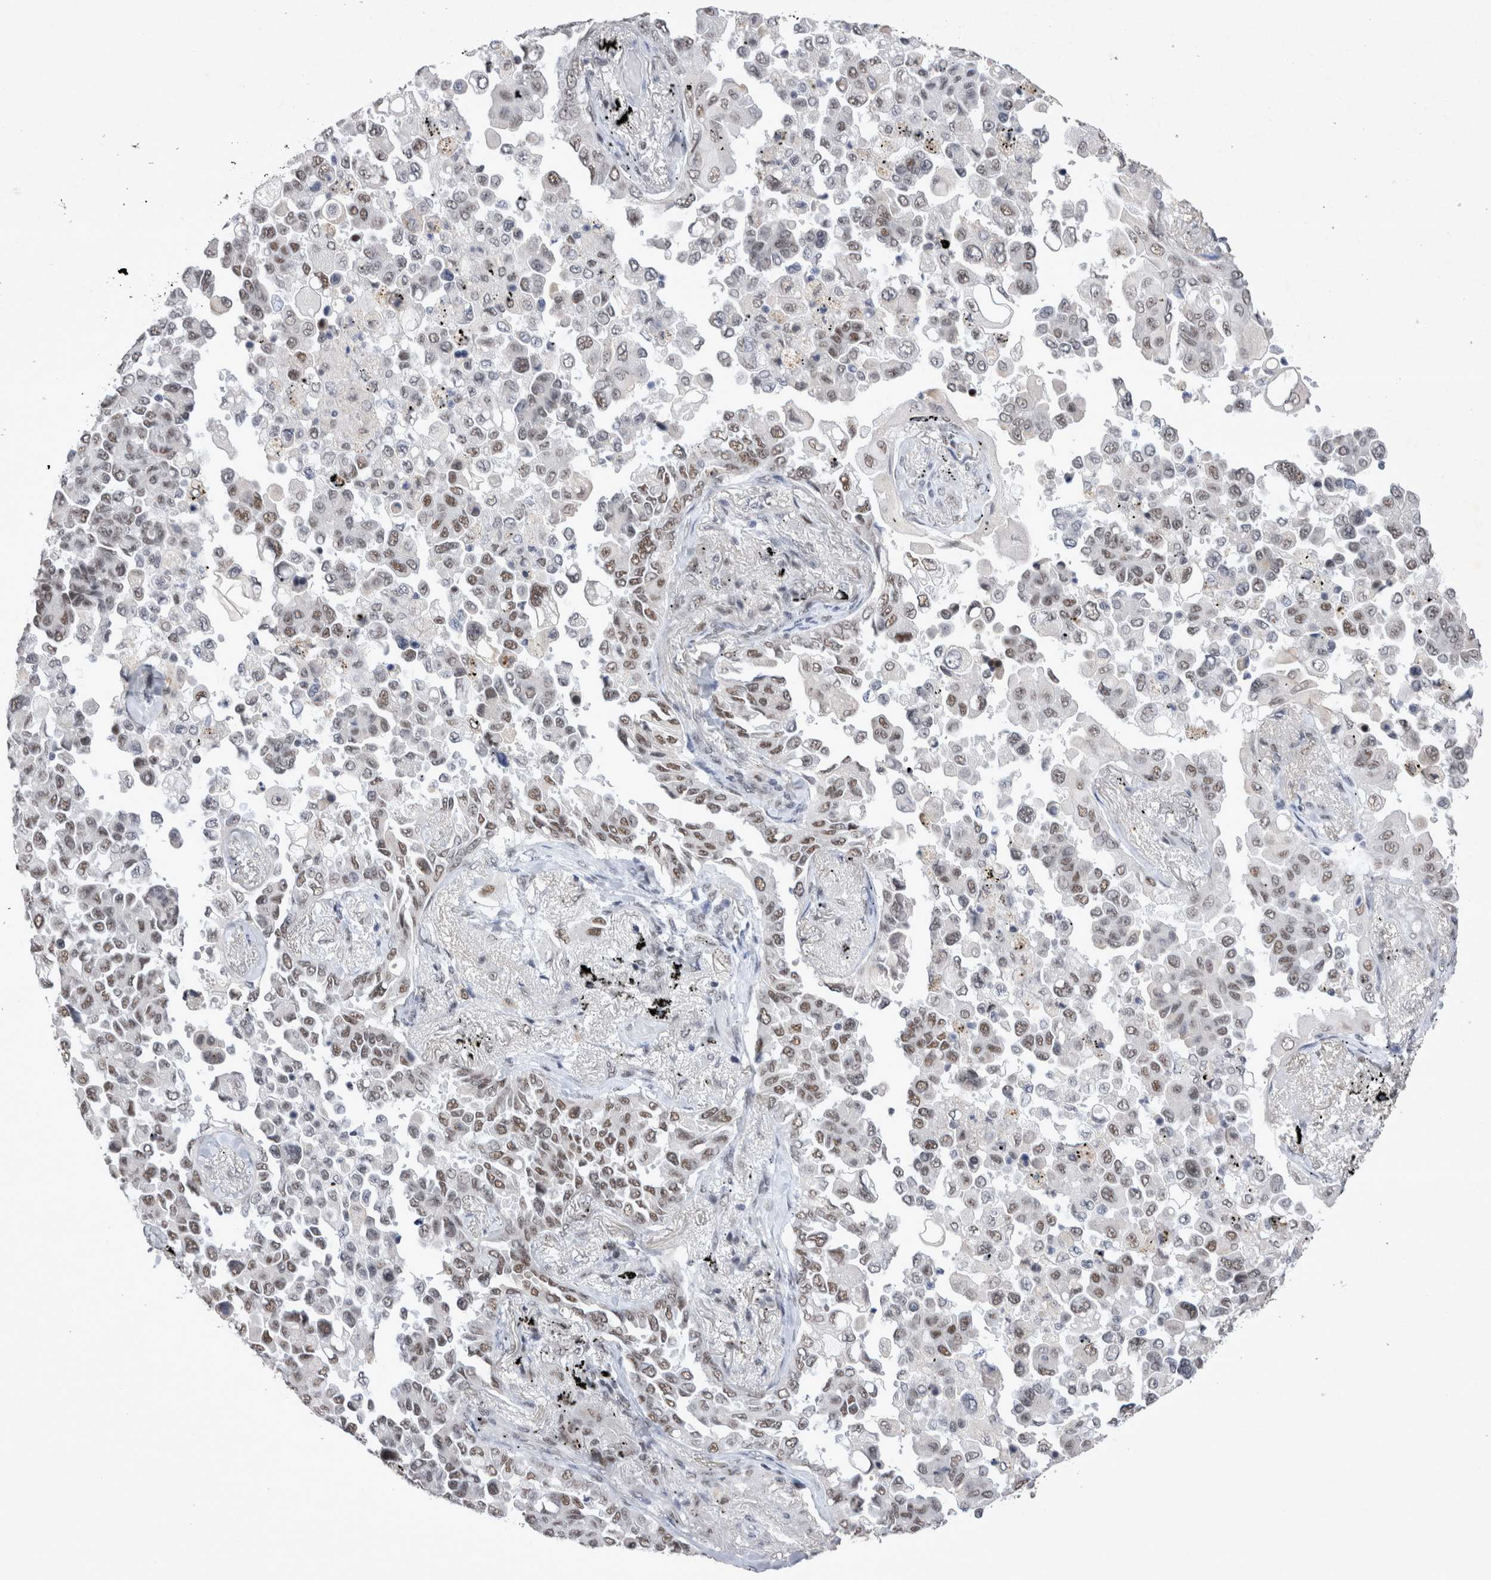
{"staining": {"intensity": "moderate", "quantity": "25%-75%", "location": "nuclear"}, "tissue": "lung cancer", "cell_type": "Tumor cells", "image_type": "cancer", "snomed": [{"axis": "morphology", "description": "Adenocarcinoma, NOS"}, {"axis": "topography", "description": "Lung"}], "caption": "Lung cancer (adenocarcinoma) tissue shows moderate nuclear positivity in approximately 25%-75% of tumor cells", "gene": "RBM6", "patient": {"sex": "female", "age": 67}}